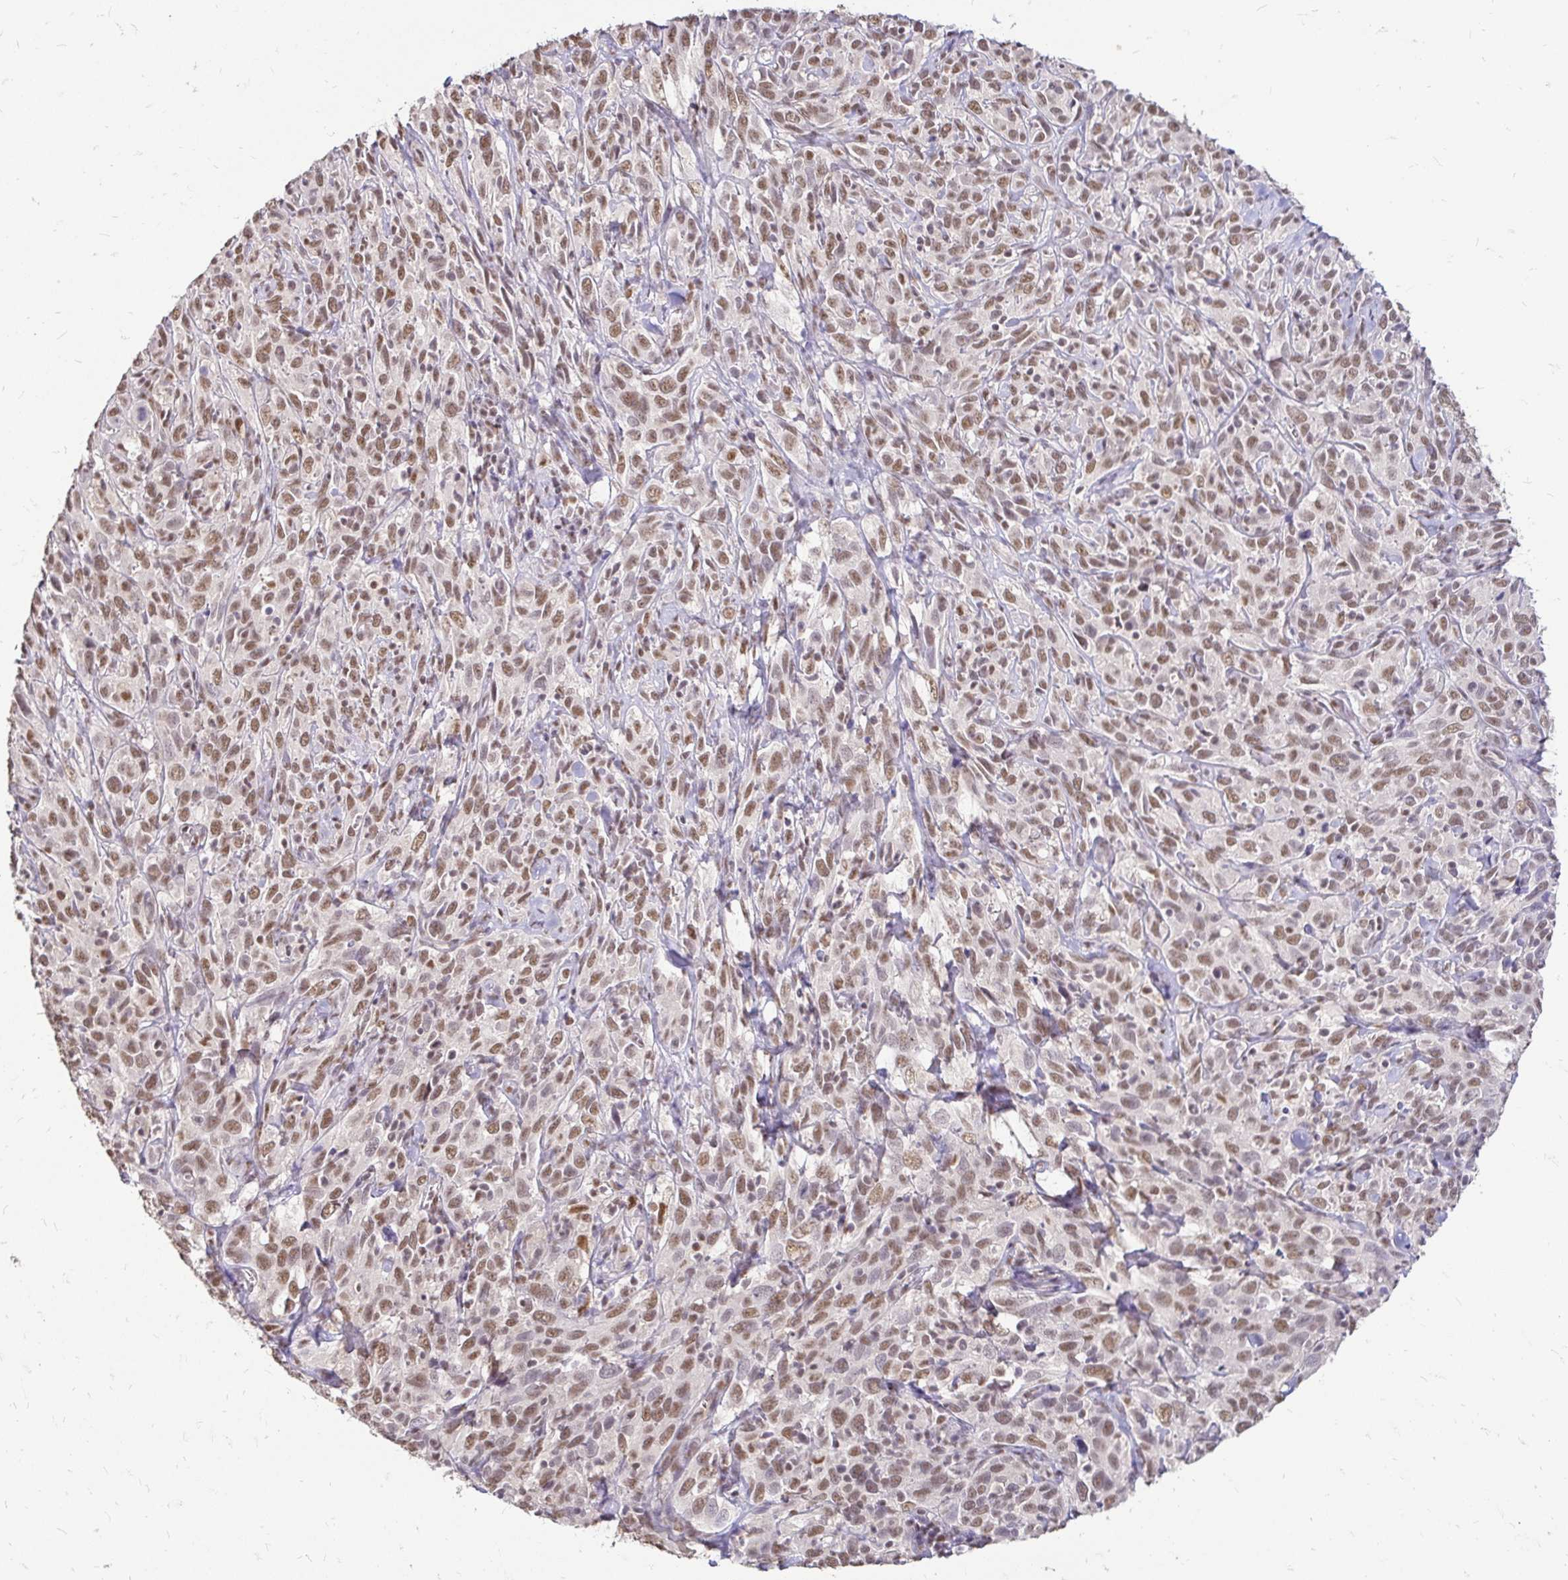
{"staining": {"intensity": "moderate", "quantity": ">75%", "location": "nuclear"}, "tissue": "cervical cancer", "cell_type": "Tumor cells", "image_type": "cancer", "snomed": [{"axis": "morphology", "description": "Normal tissue, NOS"}, {"axis": "morphology", "description": "Squamous cell carcinoma, NOS"}, {"axis": "topography", "description": "Cervix"}], "caption": "This is a histology image of immunohistochemistry (IHC) staining of squamous cell carcinoma (cervical), which shows moderate staining in the nuclear of tumor cells.", "gene": "RIMS4", "patient": {"sex": "female", "age": 51}}